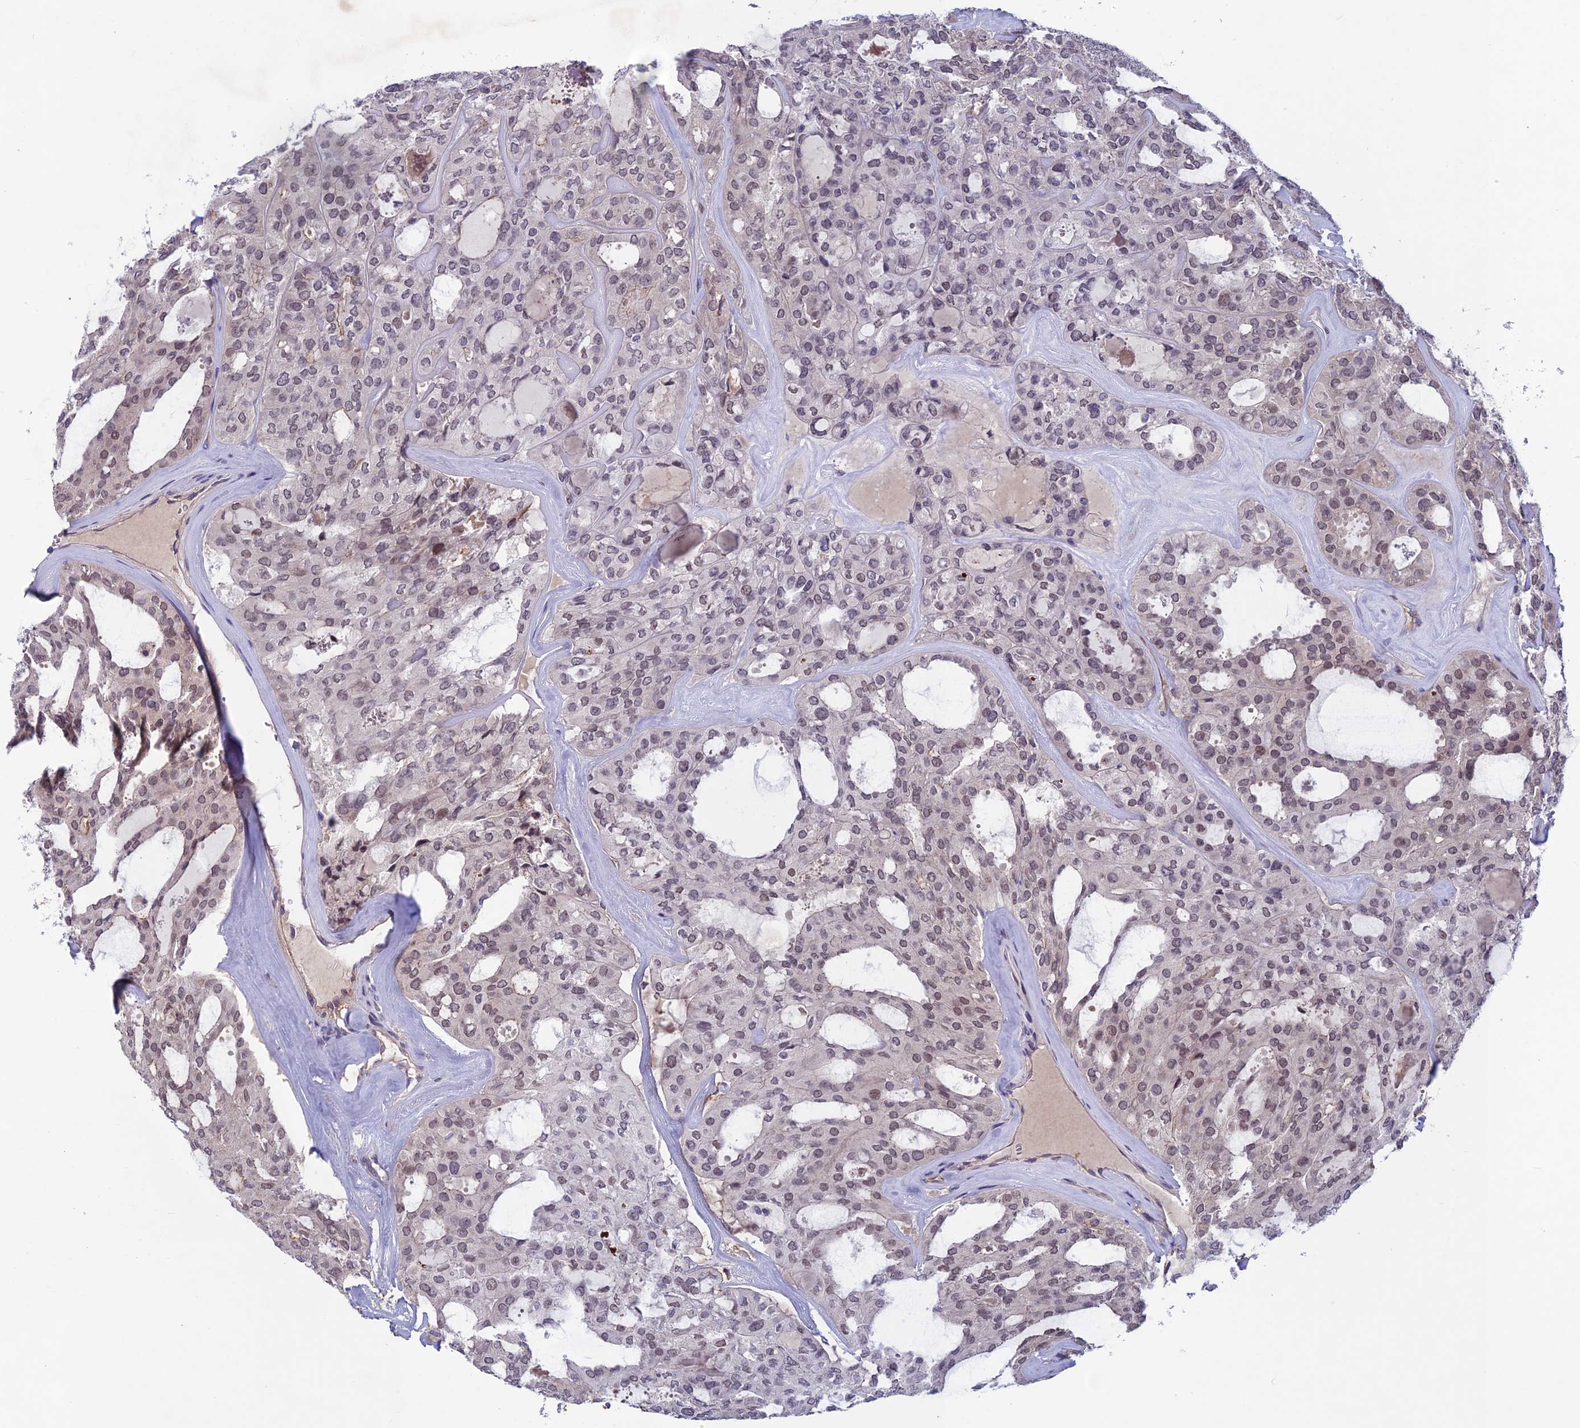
{"staining": {"intensity": "weak", "quantity": "<25%", "location": "nuclear"}, "tissue": "thyroid cancer", "cell_type": "Tumor cells", "image_type": "cancer", "snomed": [{"axis": "morphology", "description": "Follicular adenoma carcinoma, NOS"}, {"axis": "topography", "description": "Thyroid gland"}], "caption": "There is no significant positivity in tumor cells of thyroid cancer.", "gene": "FKBPL", "patient": {"sex": "male", "age": 75}}